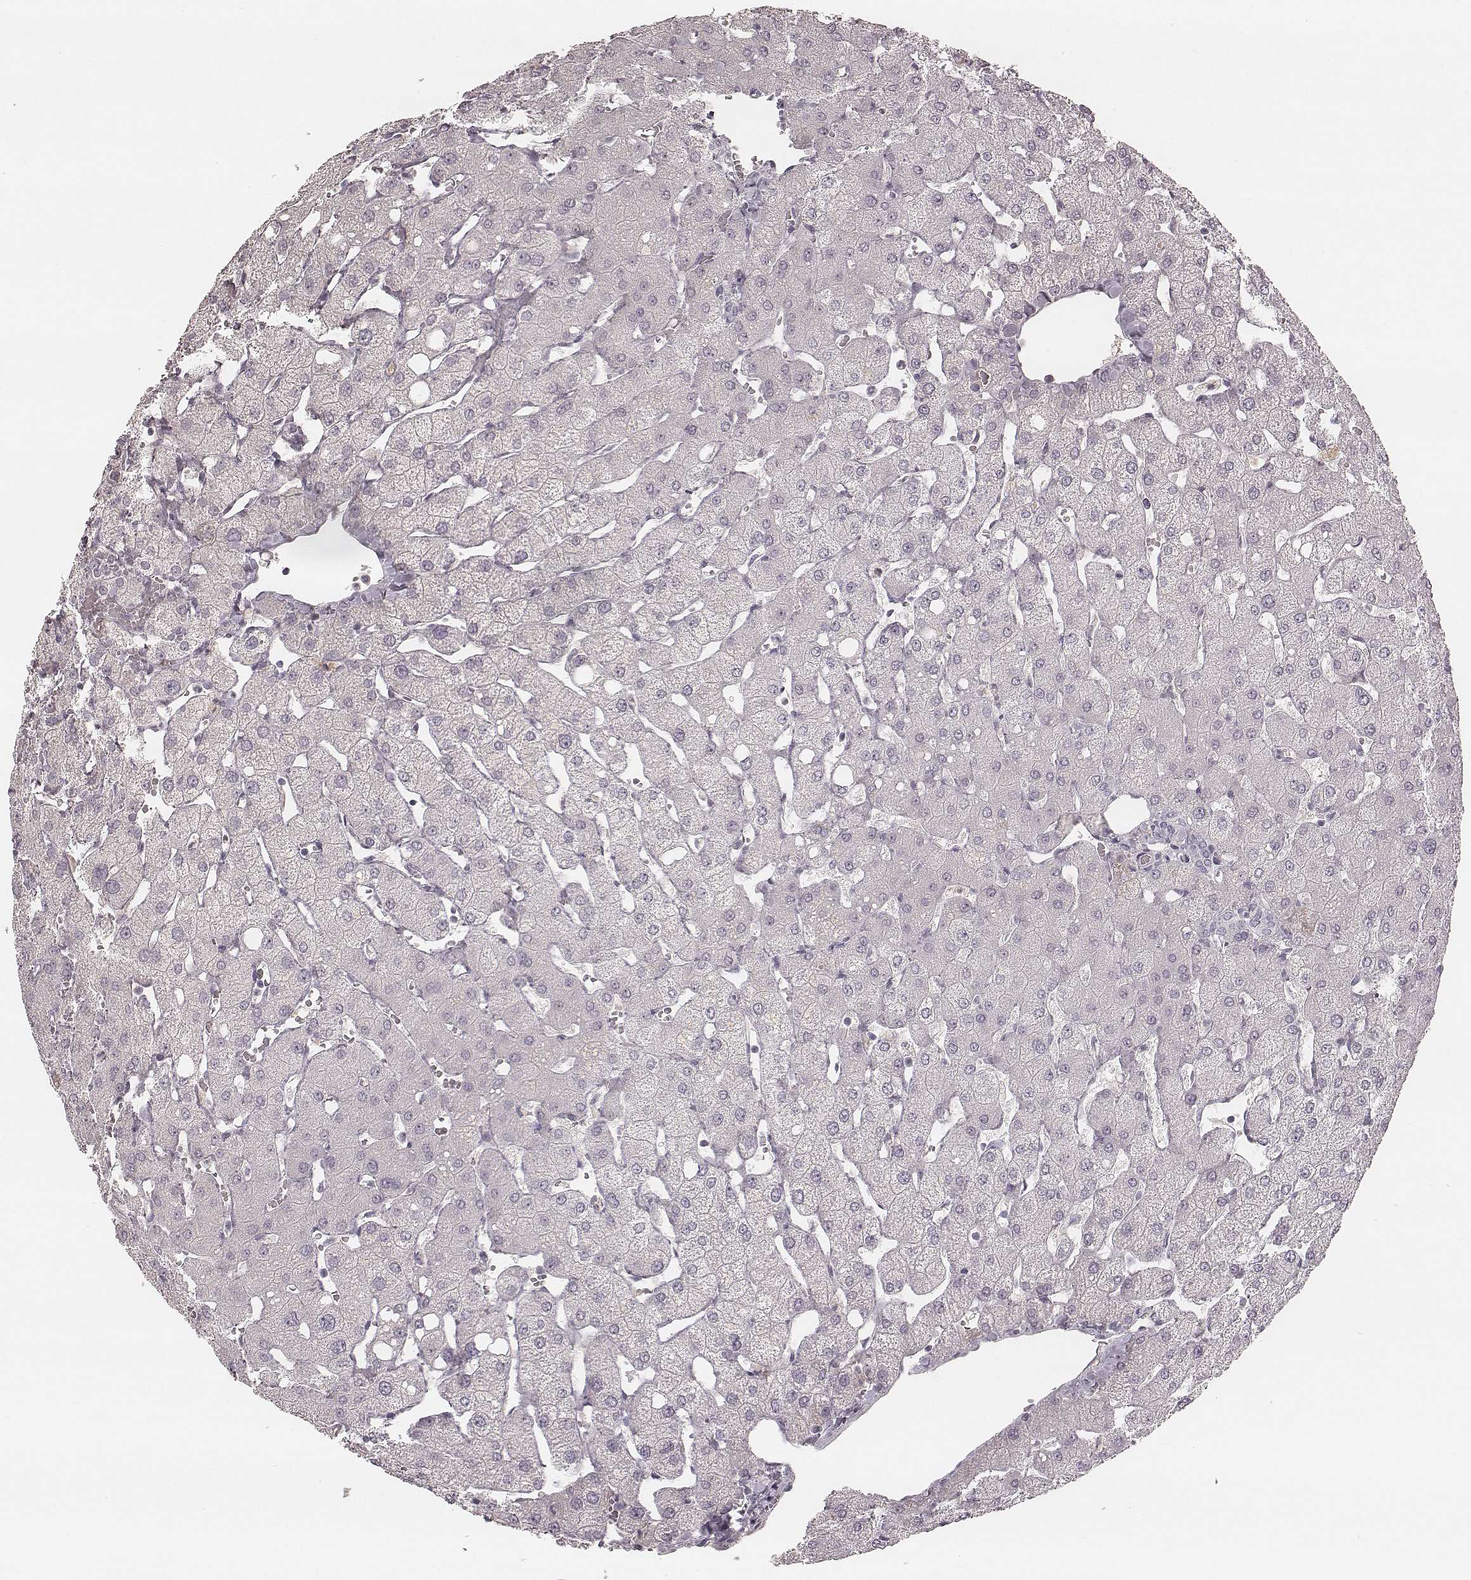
{"staining": {"intensity": "negative", "quantity": "none", "location": "none"}, "tissue": "liver", "cell_type": "Cholangiocytes", "image_type": "normal", "snomed": [{"axis": "morphology", "description": "Normal tissue, NOS"}, {"axis": "topography", "description": "Liver"}], "caption": "Histopathology image shows no significant protein positivity in cholangiocytes of unremarkable liver. (Stains: DAB IHC with hematoxylin counter stain, Microscopy: brightfield microscopy at high magnification).", "gene": "SMIM24", "patient": {"sex": "female", "age": 54}}